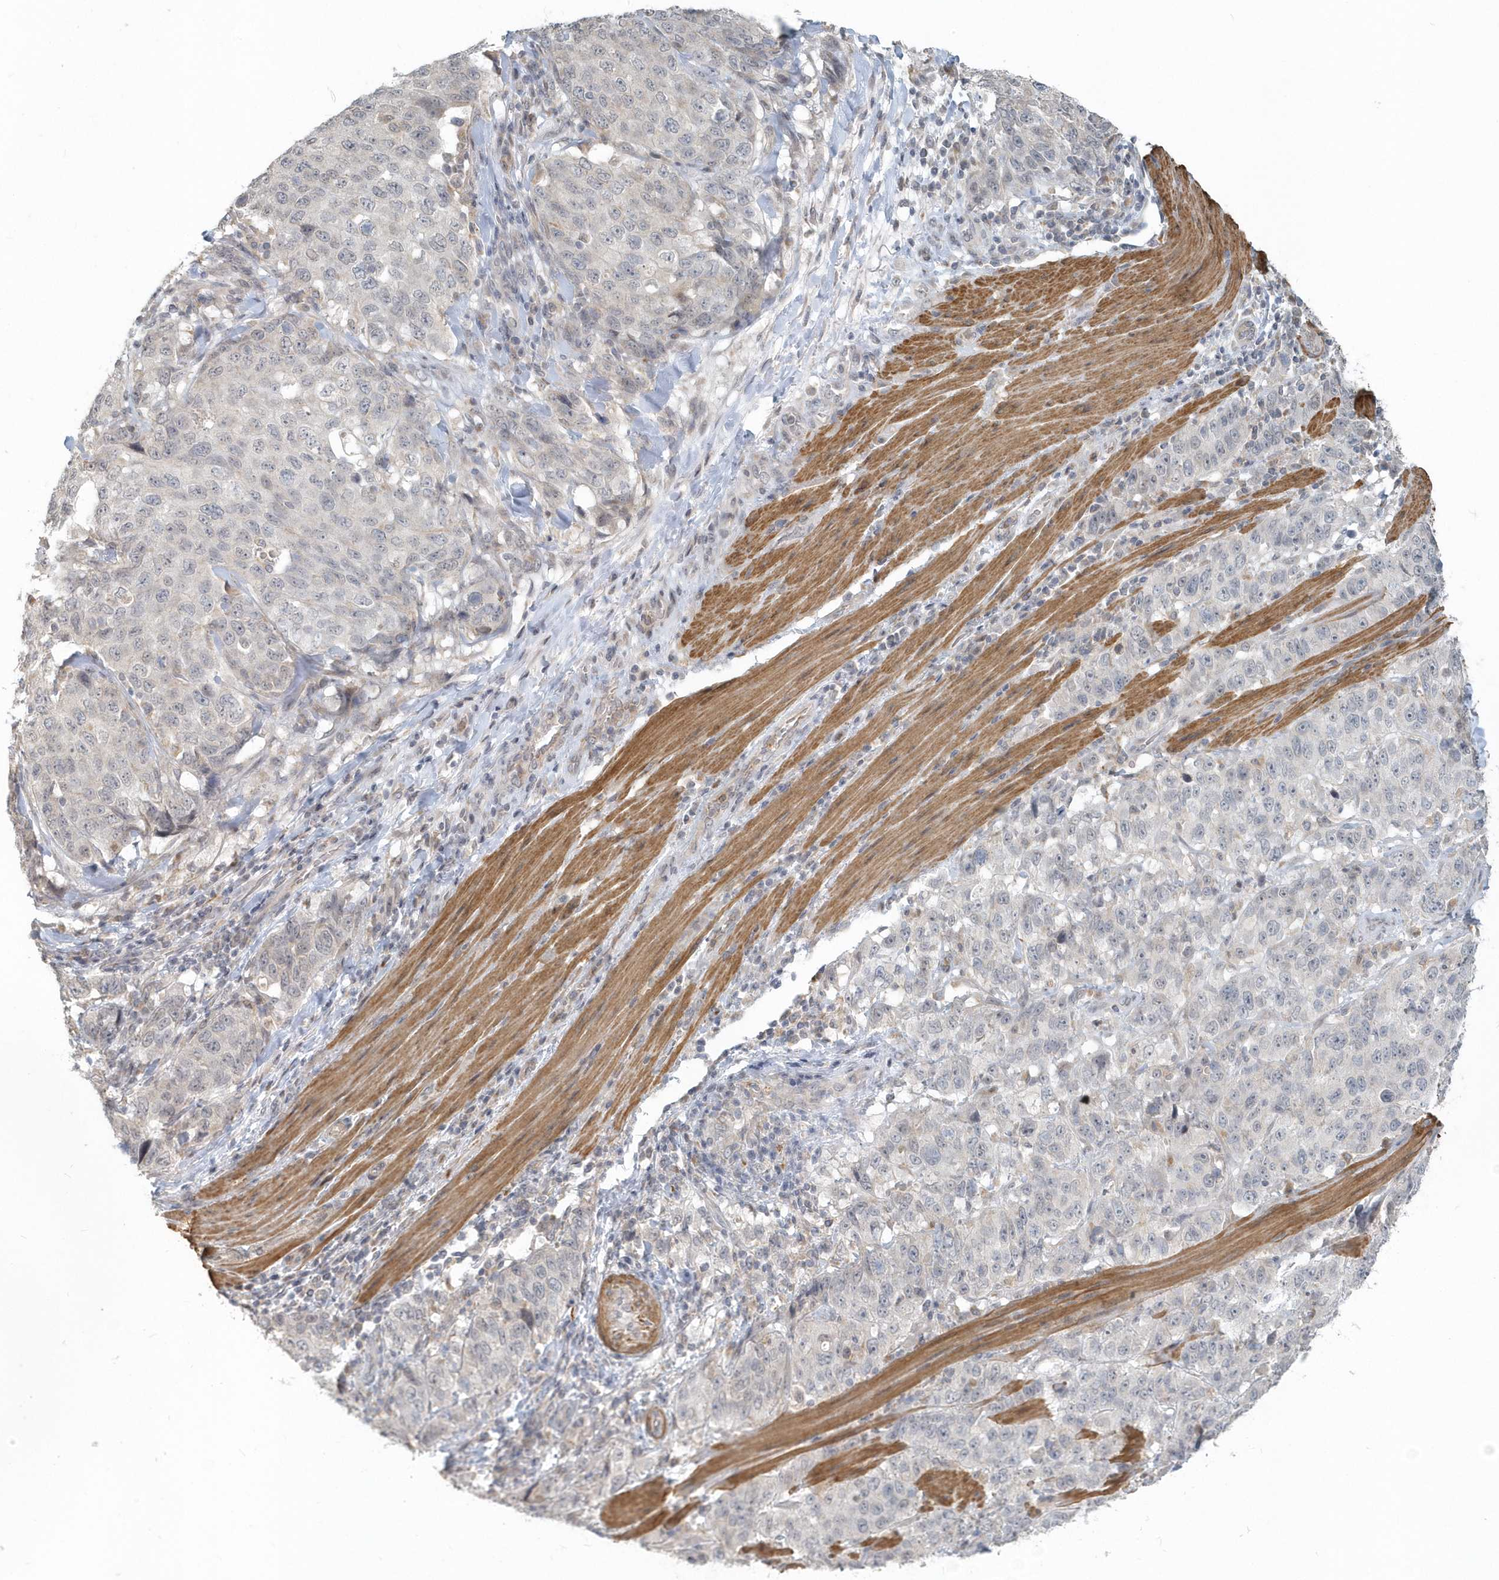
{"staining": {"intensity": "negative", "quantity": "none", "location": "none"}, "tissue": "stomach cancer", "cell_type": "Tumor cells", "image_type": "cancer", "snomed": [{"axis": "morphology", "description": "Adenocarcinoma, NOS"}, {"axis": "topography", "description": "Stomach"}], "caption": "Tumor cells show no significant positivity in stomach cancer.", "gene": "NAPB", "patient": {"sex": "male", "age": 48}}